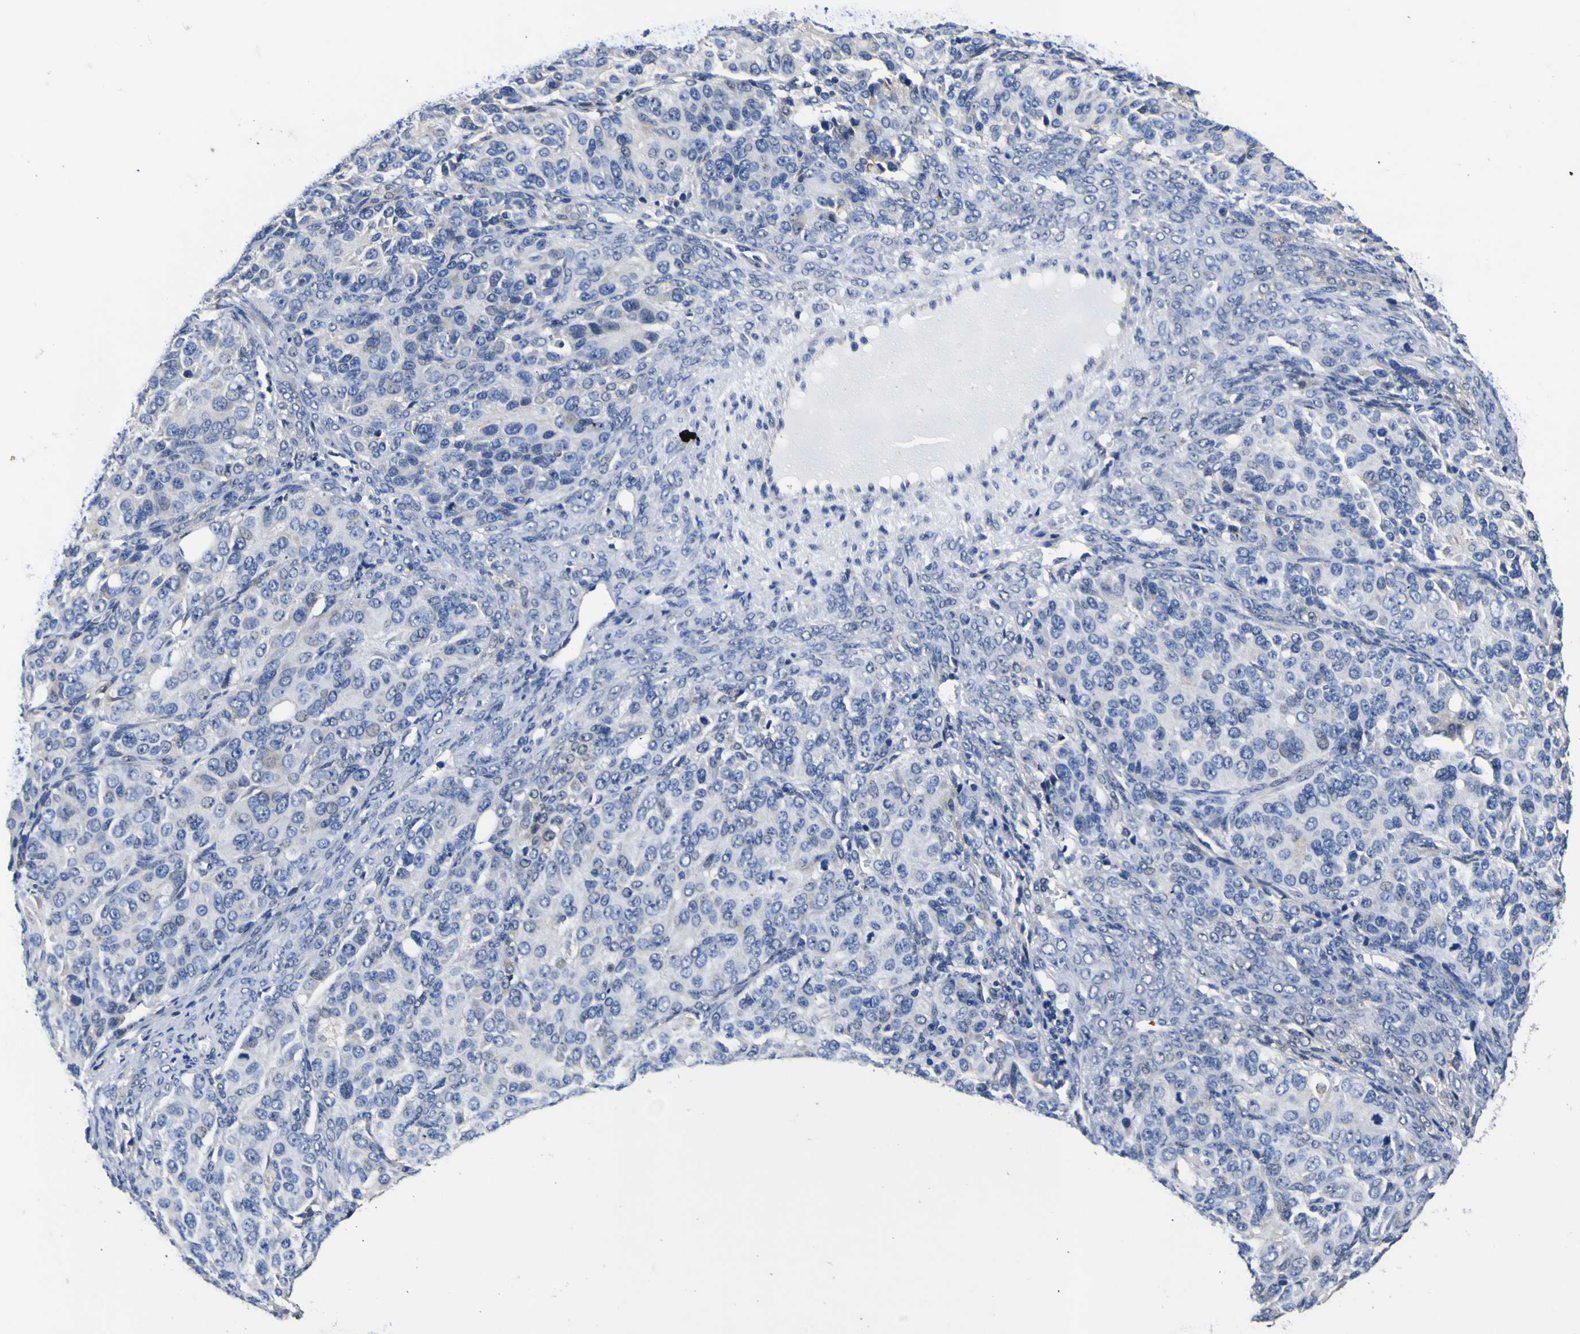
{"staining": {"intensity": "negative", "quantity": "none", "location": "none"}, "tissue": "ovarian cancer", "cell_type": "Tumor cells", "image_type": "cancer", "snomed": [{"axis": "morphology", "description": "Carcinoma, endometroid"}, {"axis": "topography", "description": "Ovary"}], "caption": "Tumor cells are negative for protein expression in human ovarian endometroid carcinoma. (DAB immunohistochemistry visualized using brightfield microscopy, high magnification).", "gene": "IGFLR1", "patient": {"sex": "female", "age": 51}}